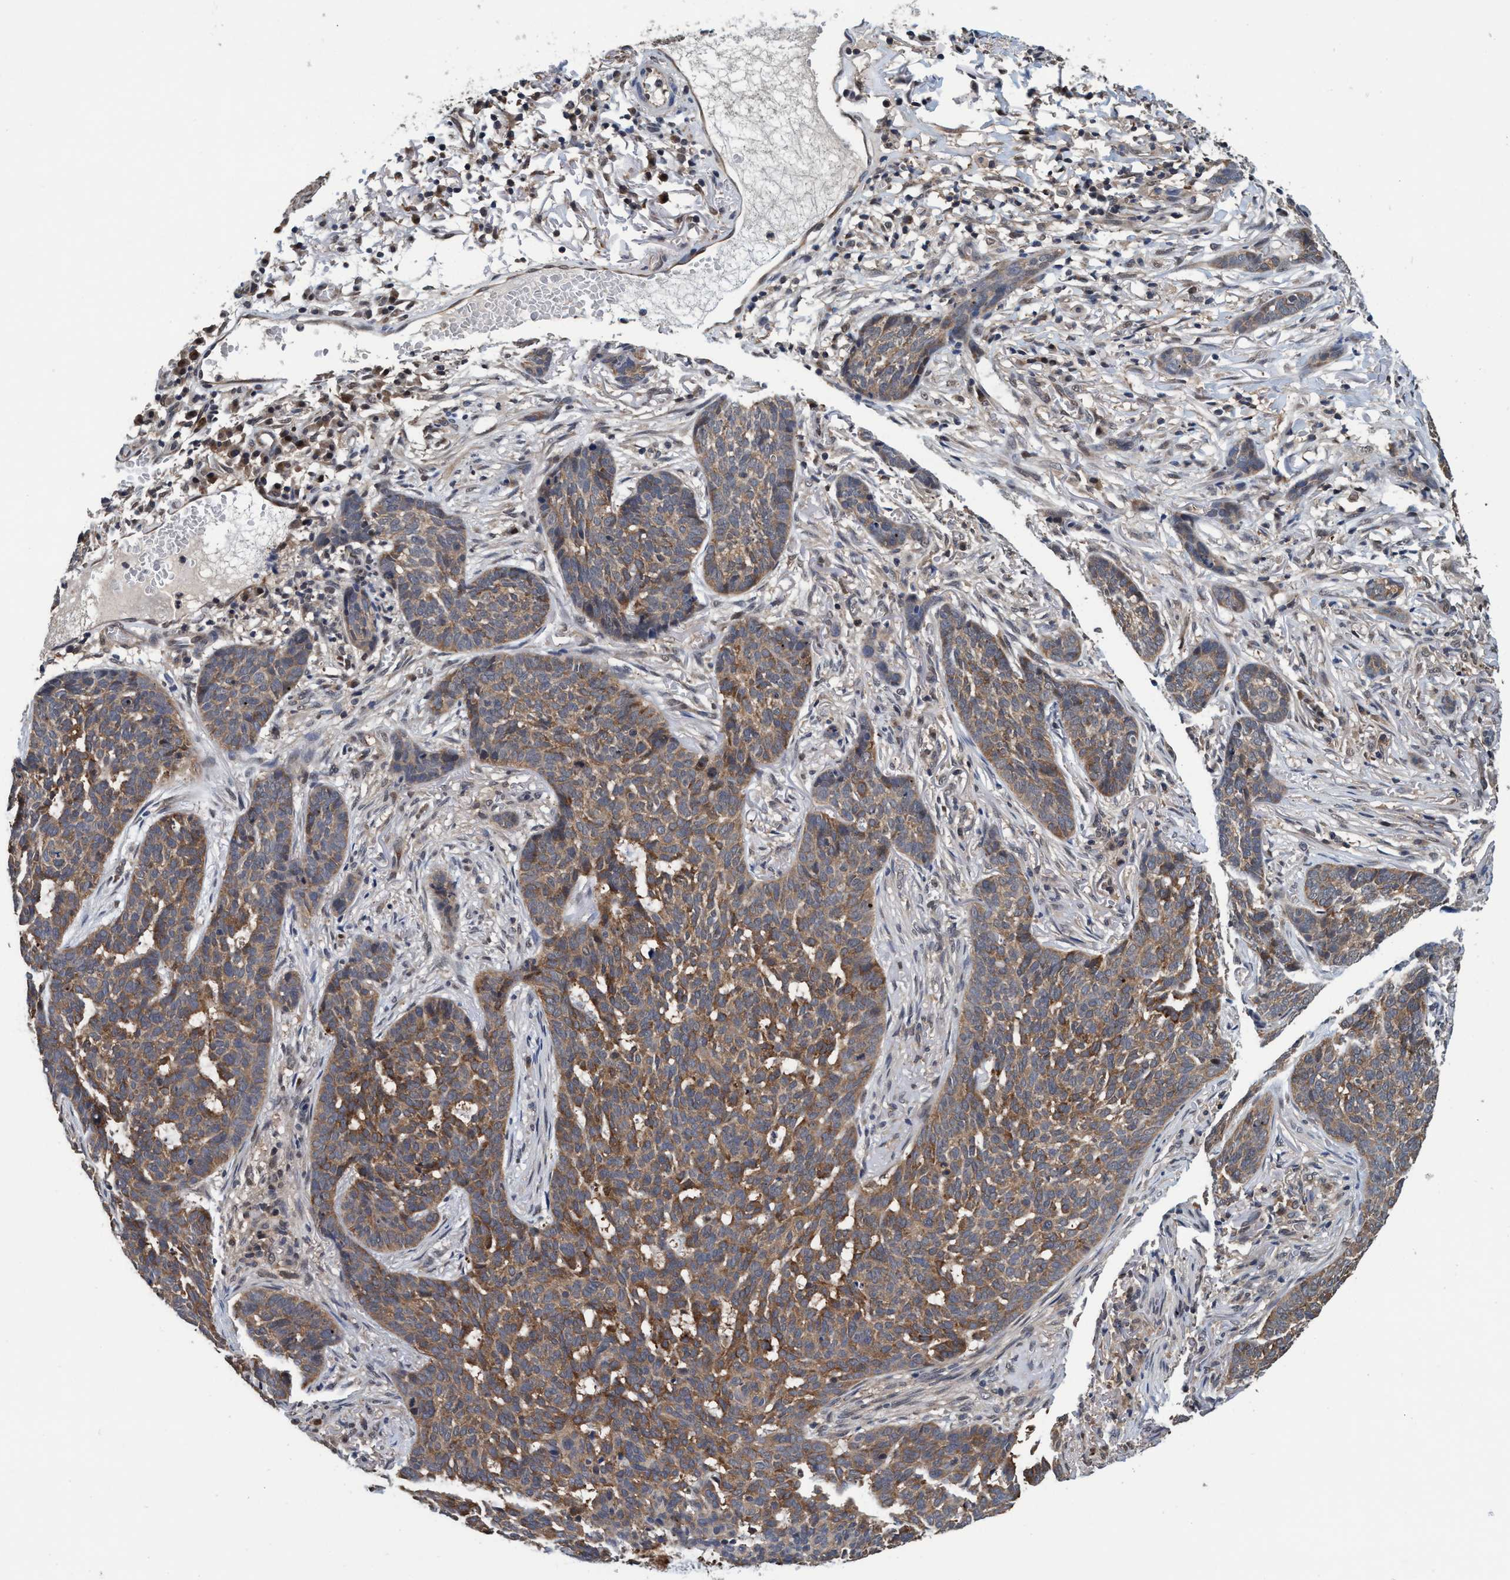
{"staining": {"intensity": "moderate", "quantity": ">75%", "location": "cytoplasmic/membranous"}, "tissue": "skin cancer", "cell_type": "Tumor cells", "image_type": "cancer", "snomed": [{"axis": "morphology", "description": "Basal cell carcinoma"}, {"axis": "topography", "description": "Skin"}], "caption": "Immunohistochemical staining of human skin cancer exhibits medium levels of moderate cytoplasmic/membranous staining in approximately >75% of tumor cells. (DAB = brown stain, brightfield microscopy at high magnification).", "gene": "PSMD12", "patient": {"sex": "male", "age": 85}}